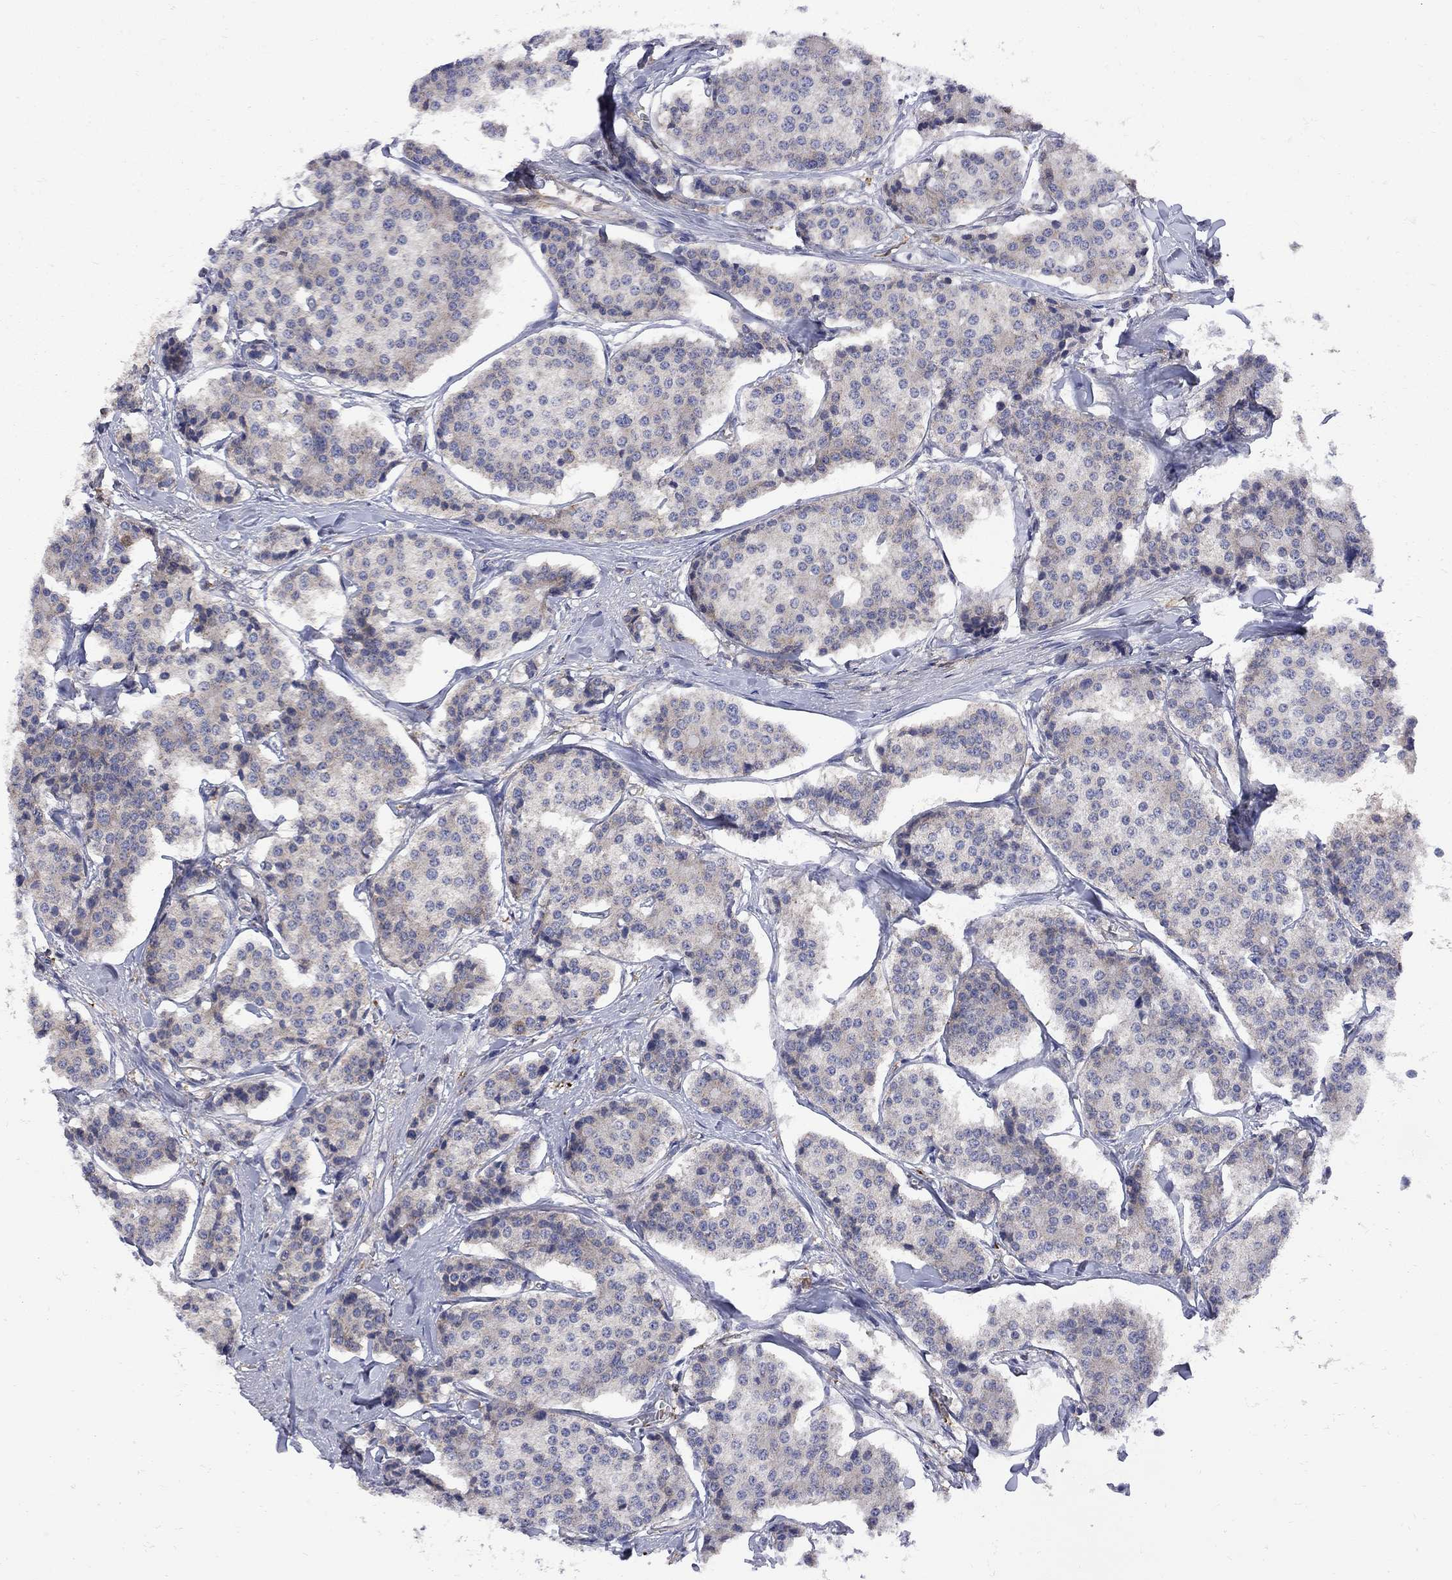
{"staining": {"intensity": "negative", "quantity": "none", "location": "none"}, "tissue": "carcinoid", "cell_type": "Tumor cells", "image_type": "cancer", "snomed": [{"axis": "morphology", "description": "Carcinoid, malignant, NOS"}, {"axis": "topography", "description": "Small intestine"}], "caption": "The immunohistochemistry (IHC) micrograph has no significant expression in tumor cells of carcinoid tissue.", "gene": "MTHFR", "patient": {"sex": "female", "age": 65}}